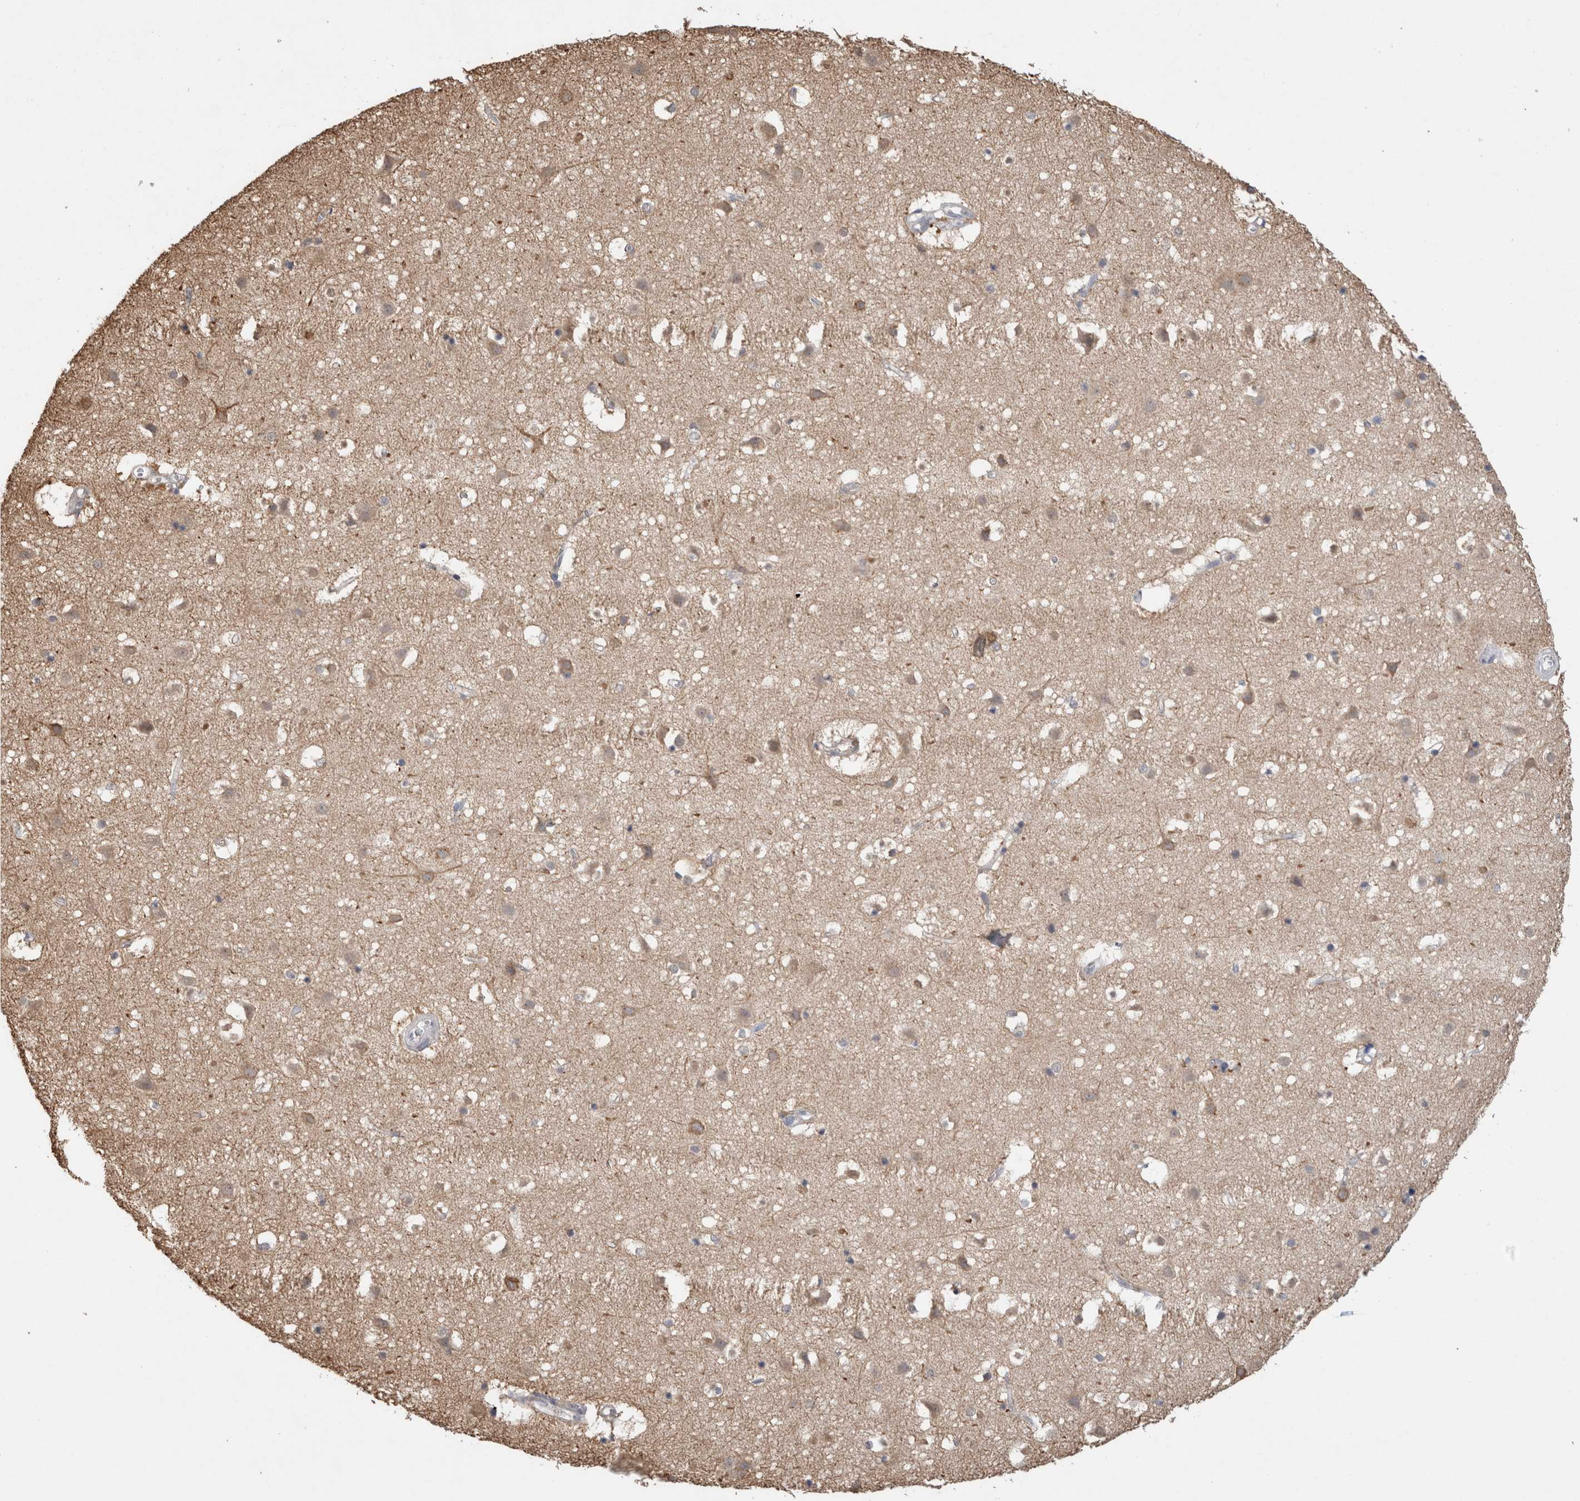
{"staining": {"intensity": "negative", "quantity": "none", "location": "none"}, "tissue": "cerebral cortex", "cell_type": "Endothelial cells", "image_type": "normal", "snomed": [{"axis": "morphology", "description": "Normal tissue, NOS"}, {"axis": "topography", "description": "Cerebral cortex"}], "caption": "IHC histopathology image of unremarkable cerebral cortex stained for a protein (brown), which demonstrates no positivity in endothelial cells. (DAB (3,3'-diaminobenzidine) IHC visualized using brightfield microscopy, high magnification).", "gene": "FABP7", "patient": {"sex": "male", "age": 54}}